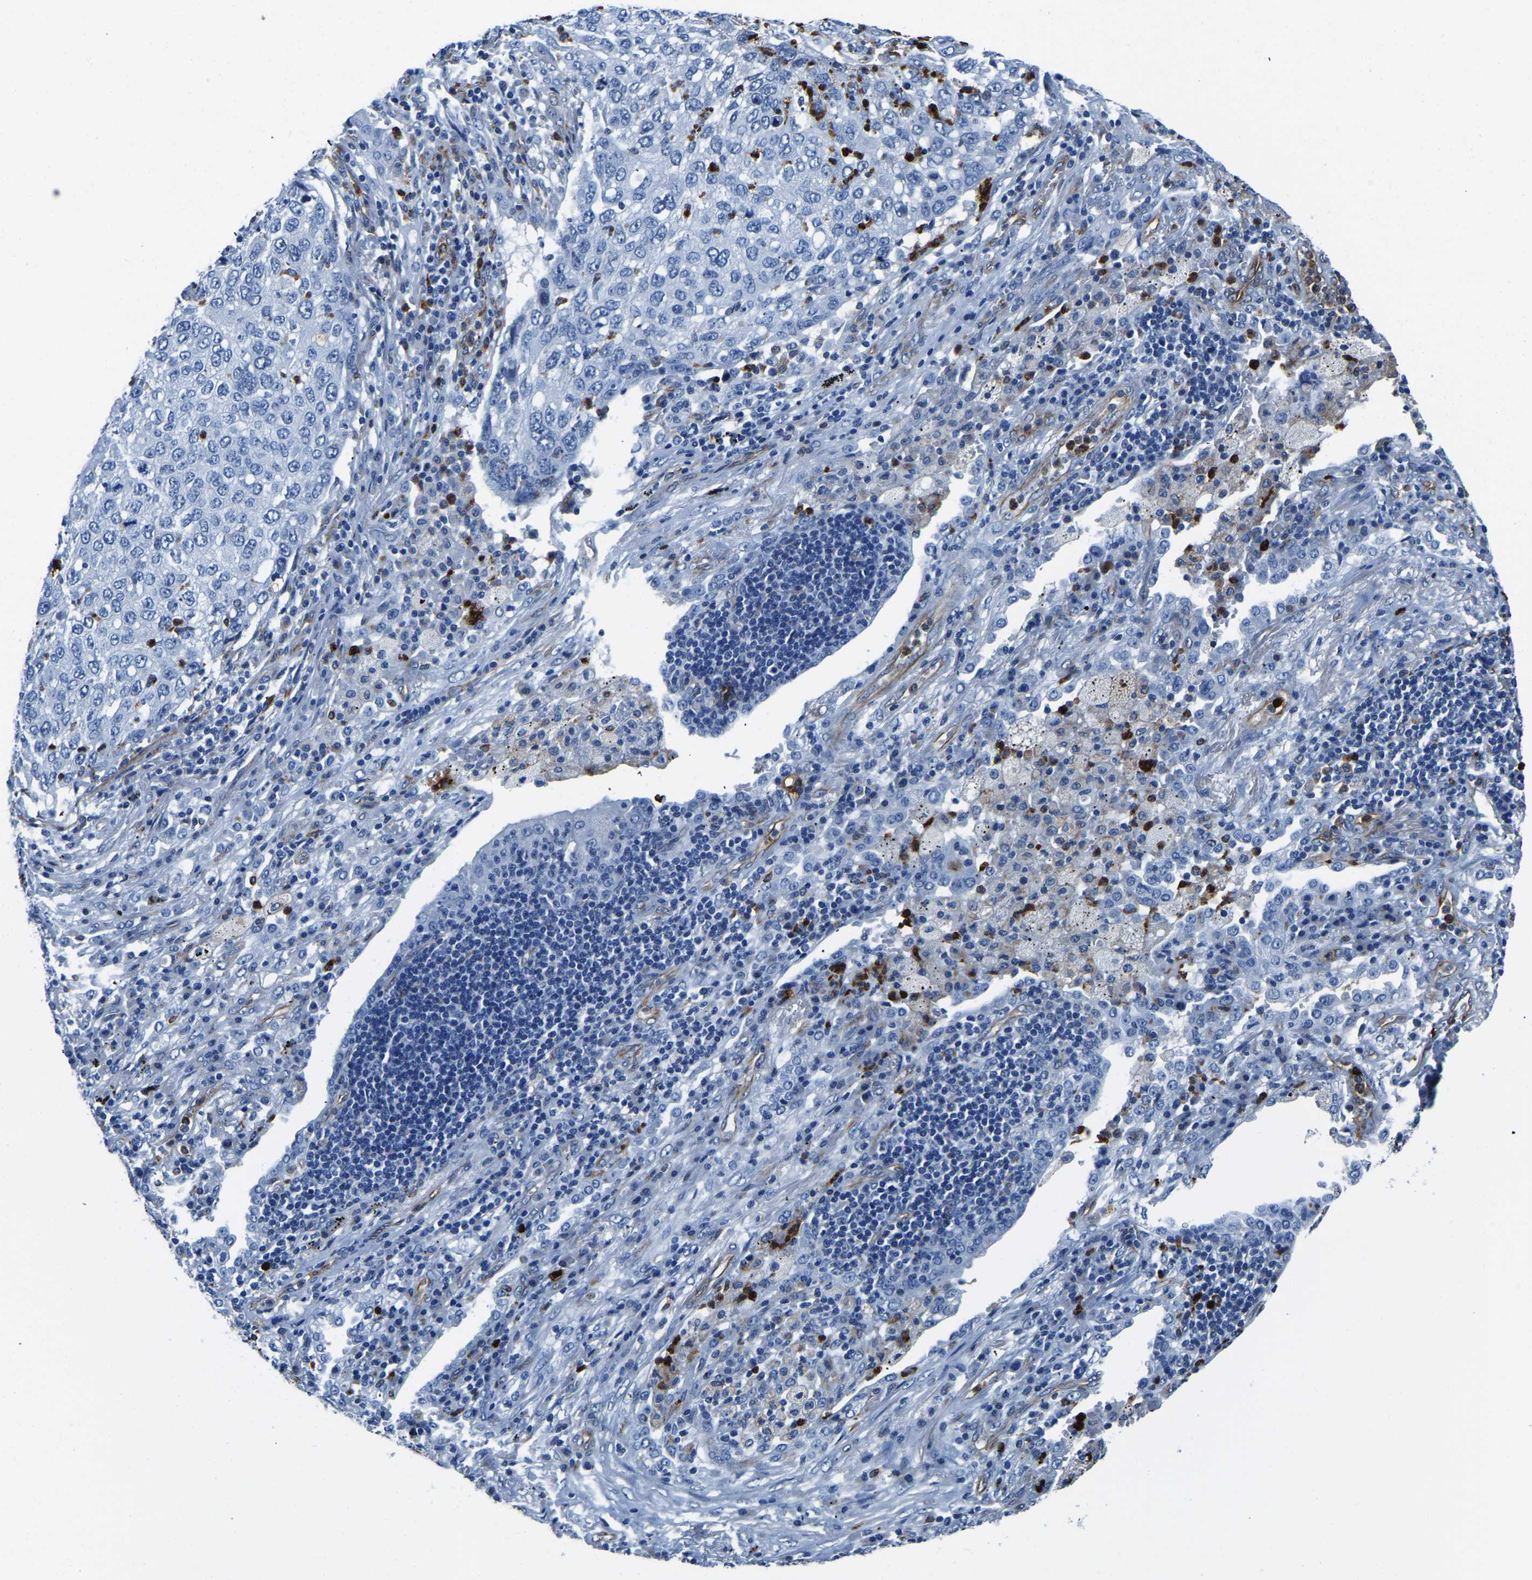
{"staining": {"intensity": "negative", "quantity": "none", "location": "none"}, "tissue": "lung cancer", "cell_type": "Tumor cells", "image_type": "cancer", "snomed": [{"axis": "morphology", "description": "Squamous cell carcinoma, NOS"}, {"axis": "topography", "description": "Lung"}], "caption": "Photomicrograph shows no protein expression in tumor cells of lung cancer tissue.", "gene": "MS4A3", "patient": {"sex": "female", "age": 63}}